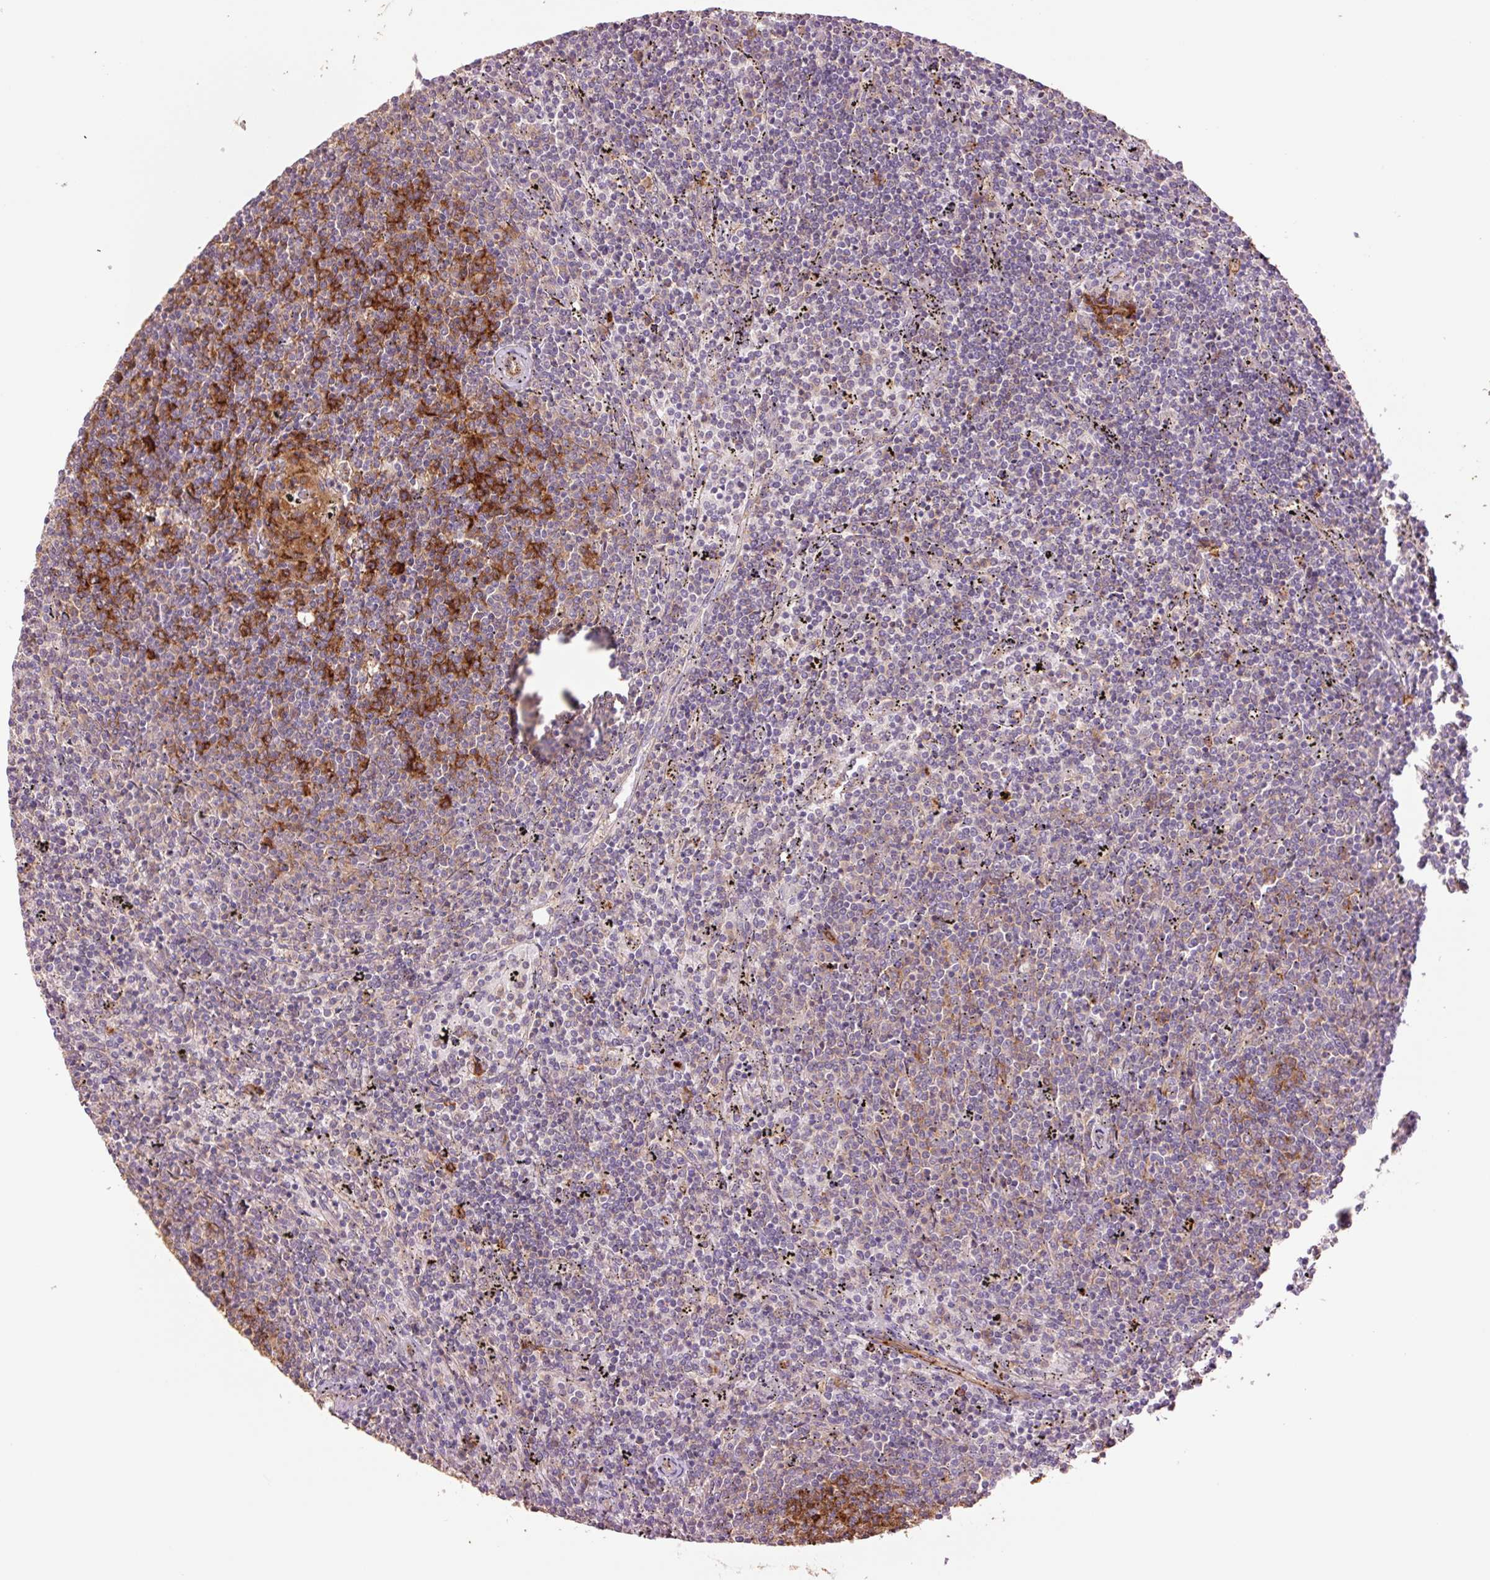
{"staining": {"intensity": "strong", "quantity": "<25%", "location": "cytoplasmic/membranous"}, "tissue": "lymphoma", "cell_type": "Tumor cells", "image_type": "cancer", "snomed": [{"axis": "morphology", "description": "Malignant lymphoma, non-Hodgkin's type, Low grade"}, {"axis": "topography", "description": "Spleen"}], "caption": "This image exhibits lymphoma stained with immunohistochemistry (IHC) to label a protein in brown. The cytoplasmic/membranous of tumor cells show strong positivity for the protein. Nuclei are counter-stained blue.", "gene": "SLC1A4", "patient": {"sex": "female", "age": 50}}